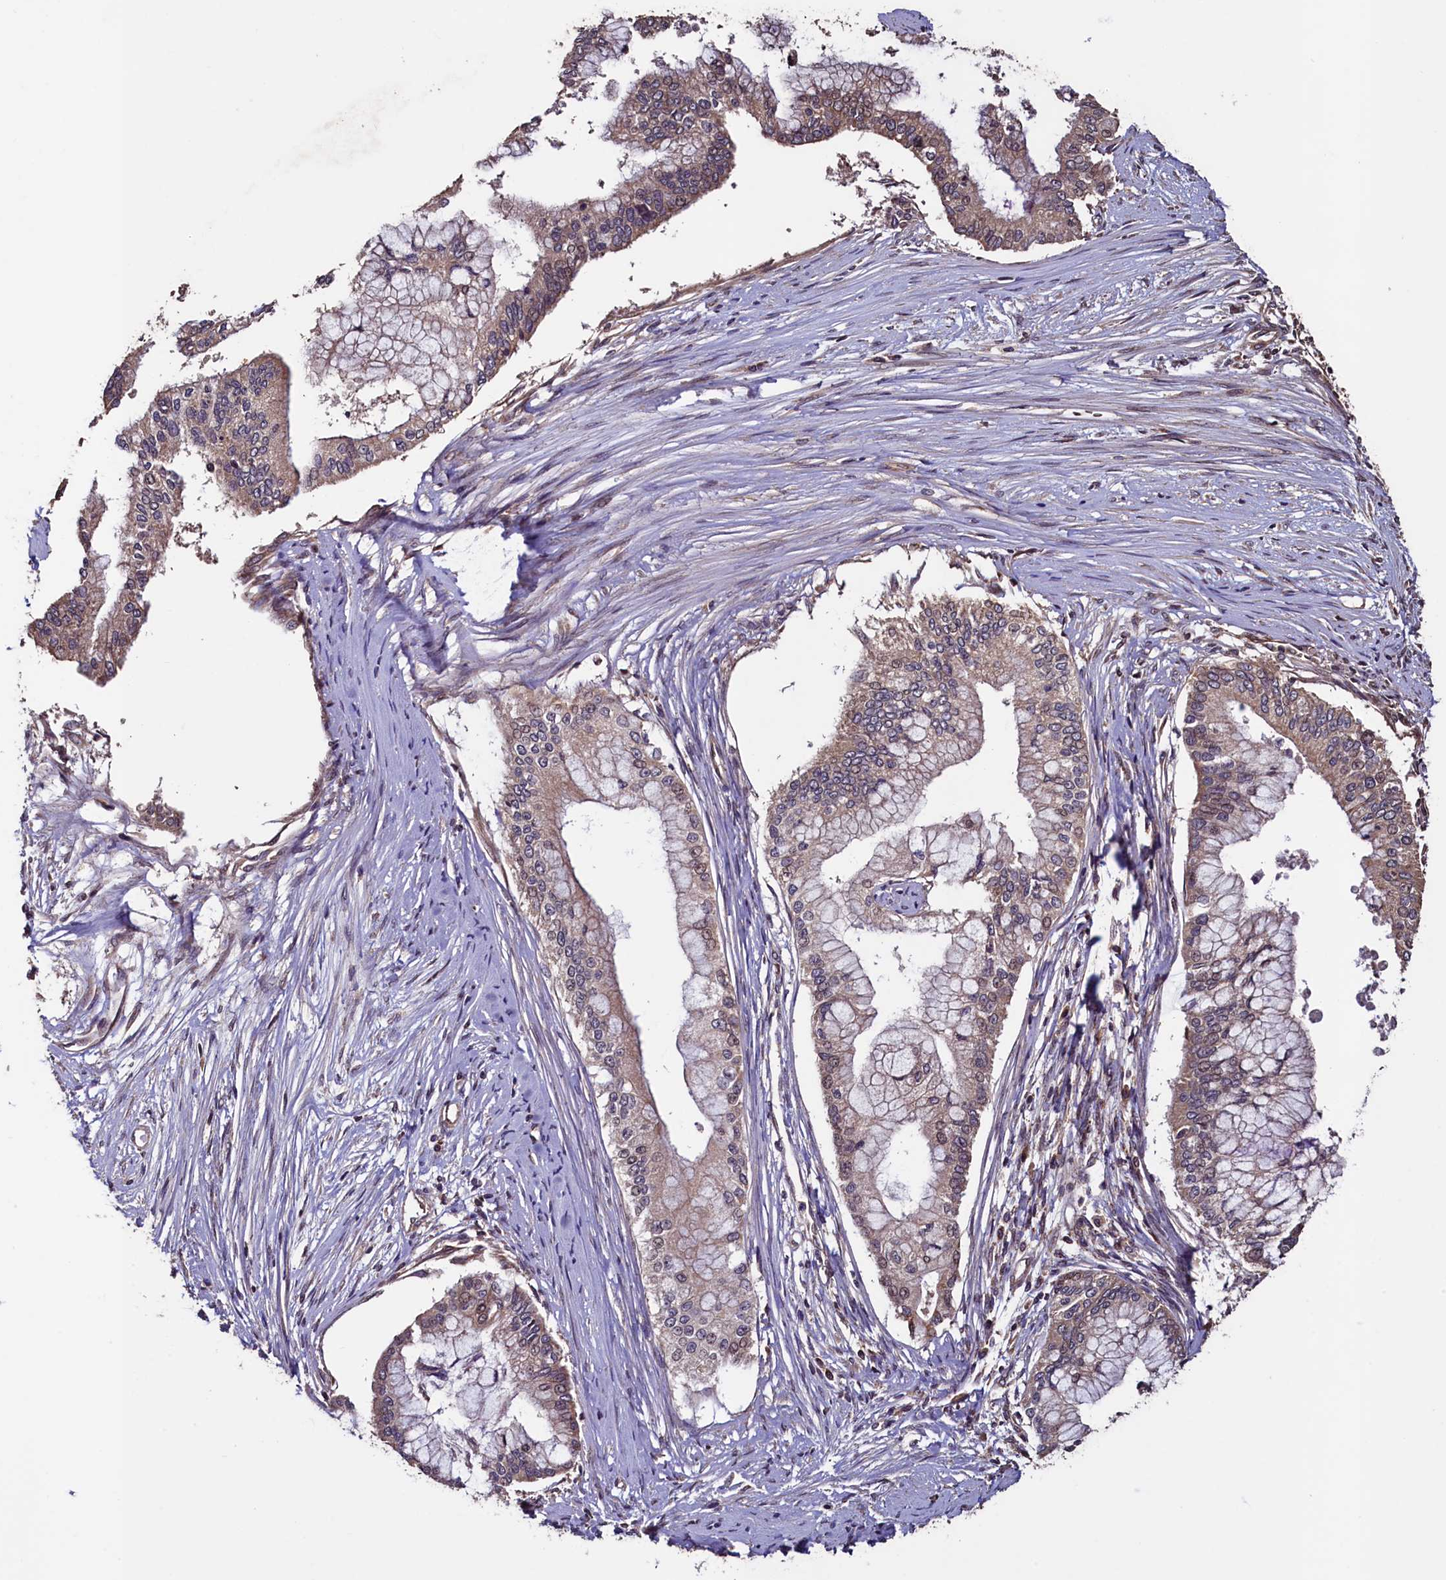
{"staining": {"intensity": "weak", "quantity": ">75%", "location": "cytoplasmic/membranous"}, "tissue": "pancreatic cancer", "cell_type": "Tumor cells", "image_type": "cancer", "snomed": [{"axis": "morphology", "description": "Adenocarcinoma, NOS"}, {"axis": "topography", "description": "Pancreas"}], "caption": "Protein analysis of adenocarcinoma (pancreatic) tissue shows weak cytoplasmic/membranous staining in approximately >75% of tumor cells.", "gene": "RBFA", "patient": {"sex": "male", "age": 46}}